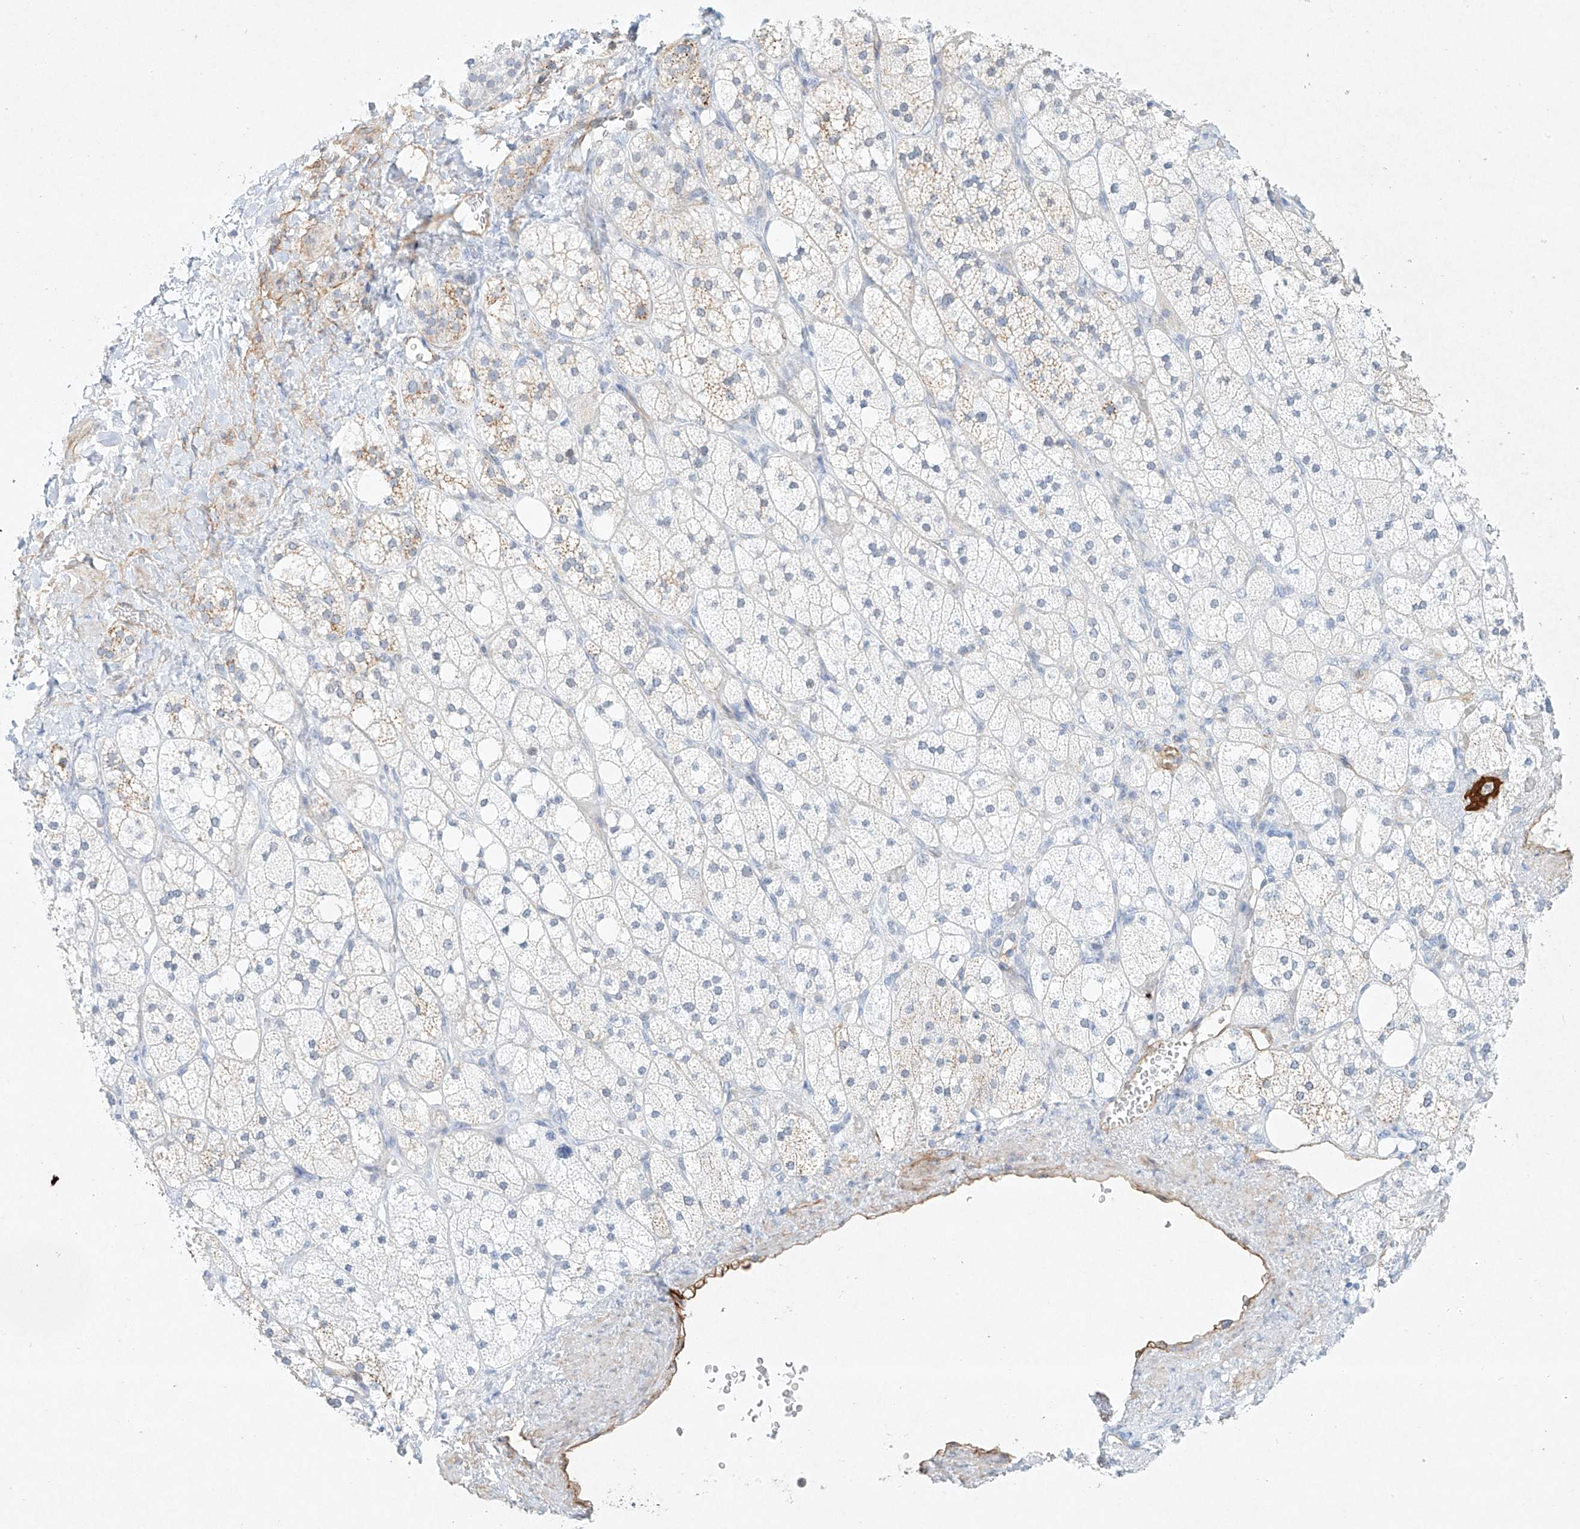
{"staining": {"intensity": "negative", "quantity": "none", "location": "none"}, "tissue": "adrenal gland", "cell_type": "Glandular cells", "image_type": "normal", "snomed": [{"axis": "morphology", "description": "Normal tissue, NOS"}, {"axis": "topography", "description": "Adrenal gland"}], "caption": "Immunohistochemistry photomicrograph of benign adrenal gland stained for a protein (brown), which exhibits no expression in glandular cells. (Immunohistochemistry (ihc), brightfield microscopy, high magnification).", "gene": "REEP2", "patient": {"sex": "male", "age": 61}}